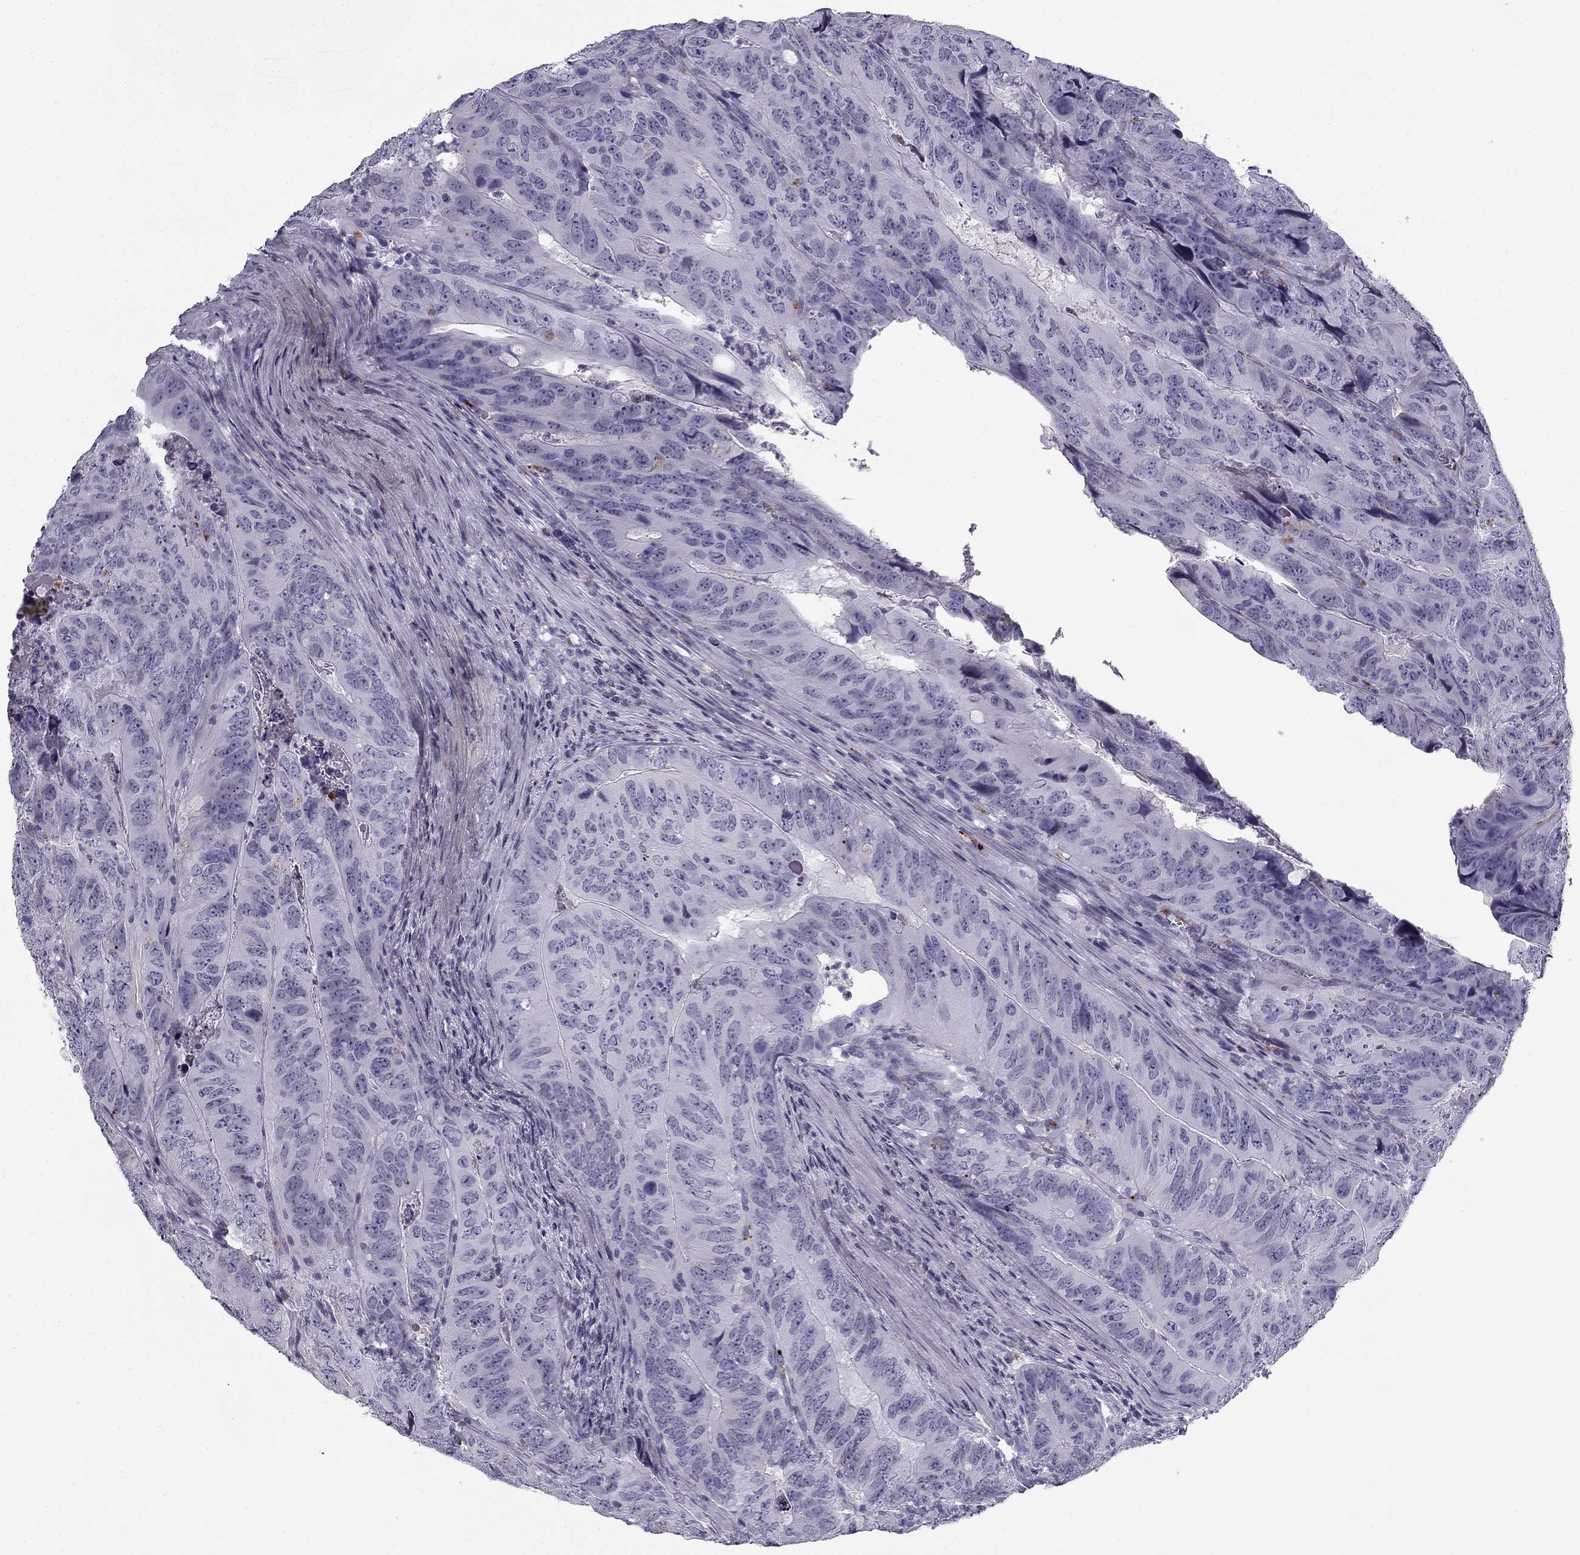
{"staining": {"intensity": "negative", "quantity": "none", "location": "none"}, "tissue": "colorectal cancer", "cell_type": "Tumor cells", "image_type": "cancer", "snomed": [{"axis": "morphology", "description": "Adenocarcinoma, NOS"}, {"axis": "topography", "description": "Colon"}], "caption": "High magnification brightfield microscopy of colorectal cancer stained with DAB (3,3'-diaminobenzidine) (brown) and counterstained with hematoxylin (blue): tumor cells show no significant positivity. (Stains: DAB immunohistochemistry (IHC) with hematoxylin counter stain, Microscopy: brightfield microscopy at high magnification).", "gene": "MC5R", "patient": {"sex": "male", "age": 79}}